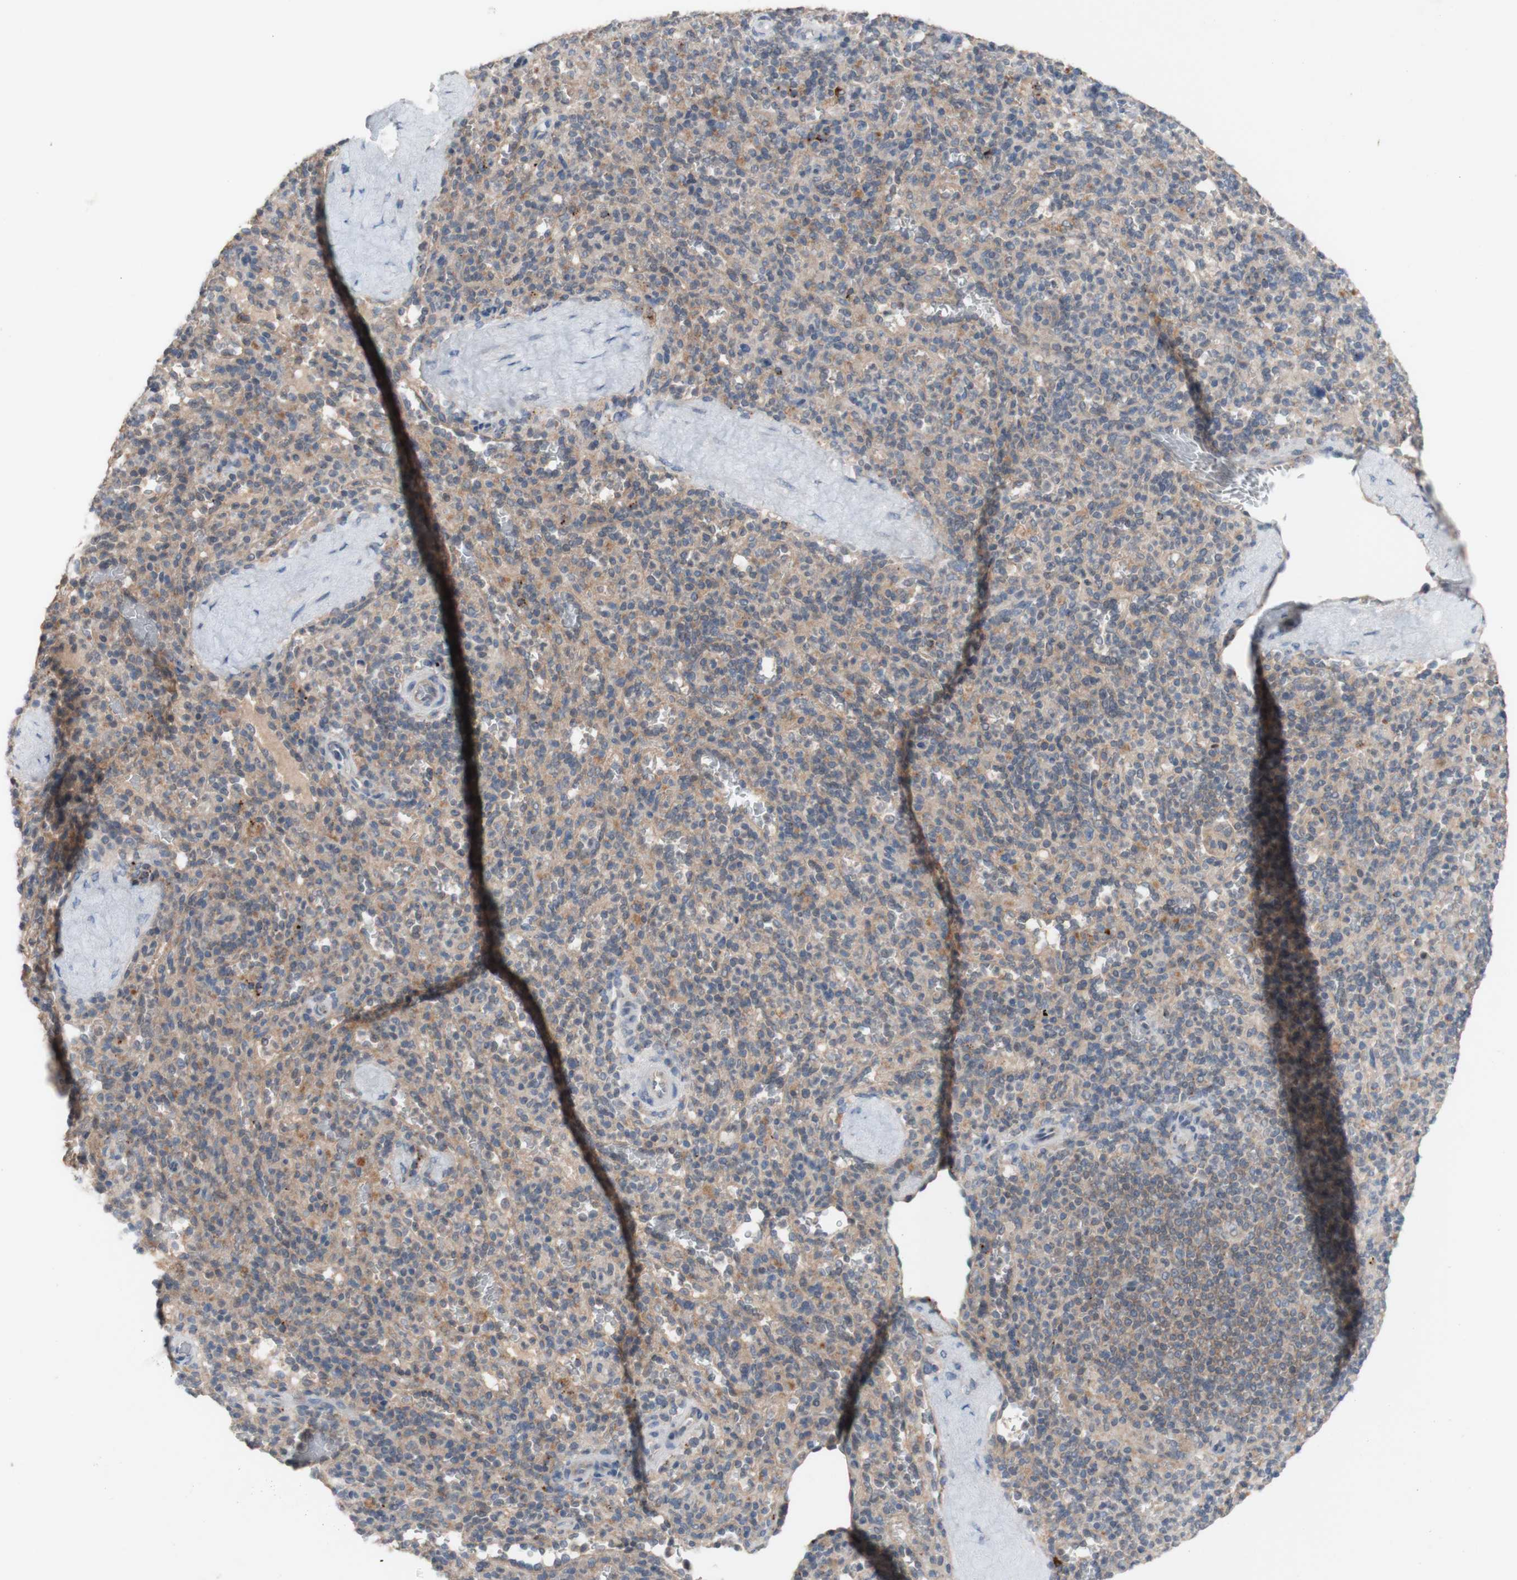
{"staining": {"intensity": "weak", "quantity": "25%-75%", "location": "cytoplasmic/membranous"}, "tissue": "spleen", "cell_type": "Cells in red pulp", "image_type": "normal", "snomed": [{"axis": "morphology", "description": "Normal tissue, NOS"}, {"axis": "topography", "description": "Spleen"}], "caption": "Unremarkable spleen reveals weak cytoplasmic/membranous expression in about 25%-75% of cells in red pulp The staining was performed using DAB (3,3'-diaminobenzidine) to visualize the protein expression in brown, while the nuclei were stained in blue with hematoxylin (Magnification: 20x)..", "gene": "PEX2", "patient": {"sex": "male", "age": 36}}